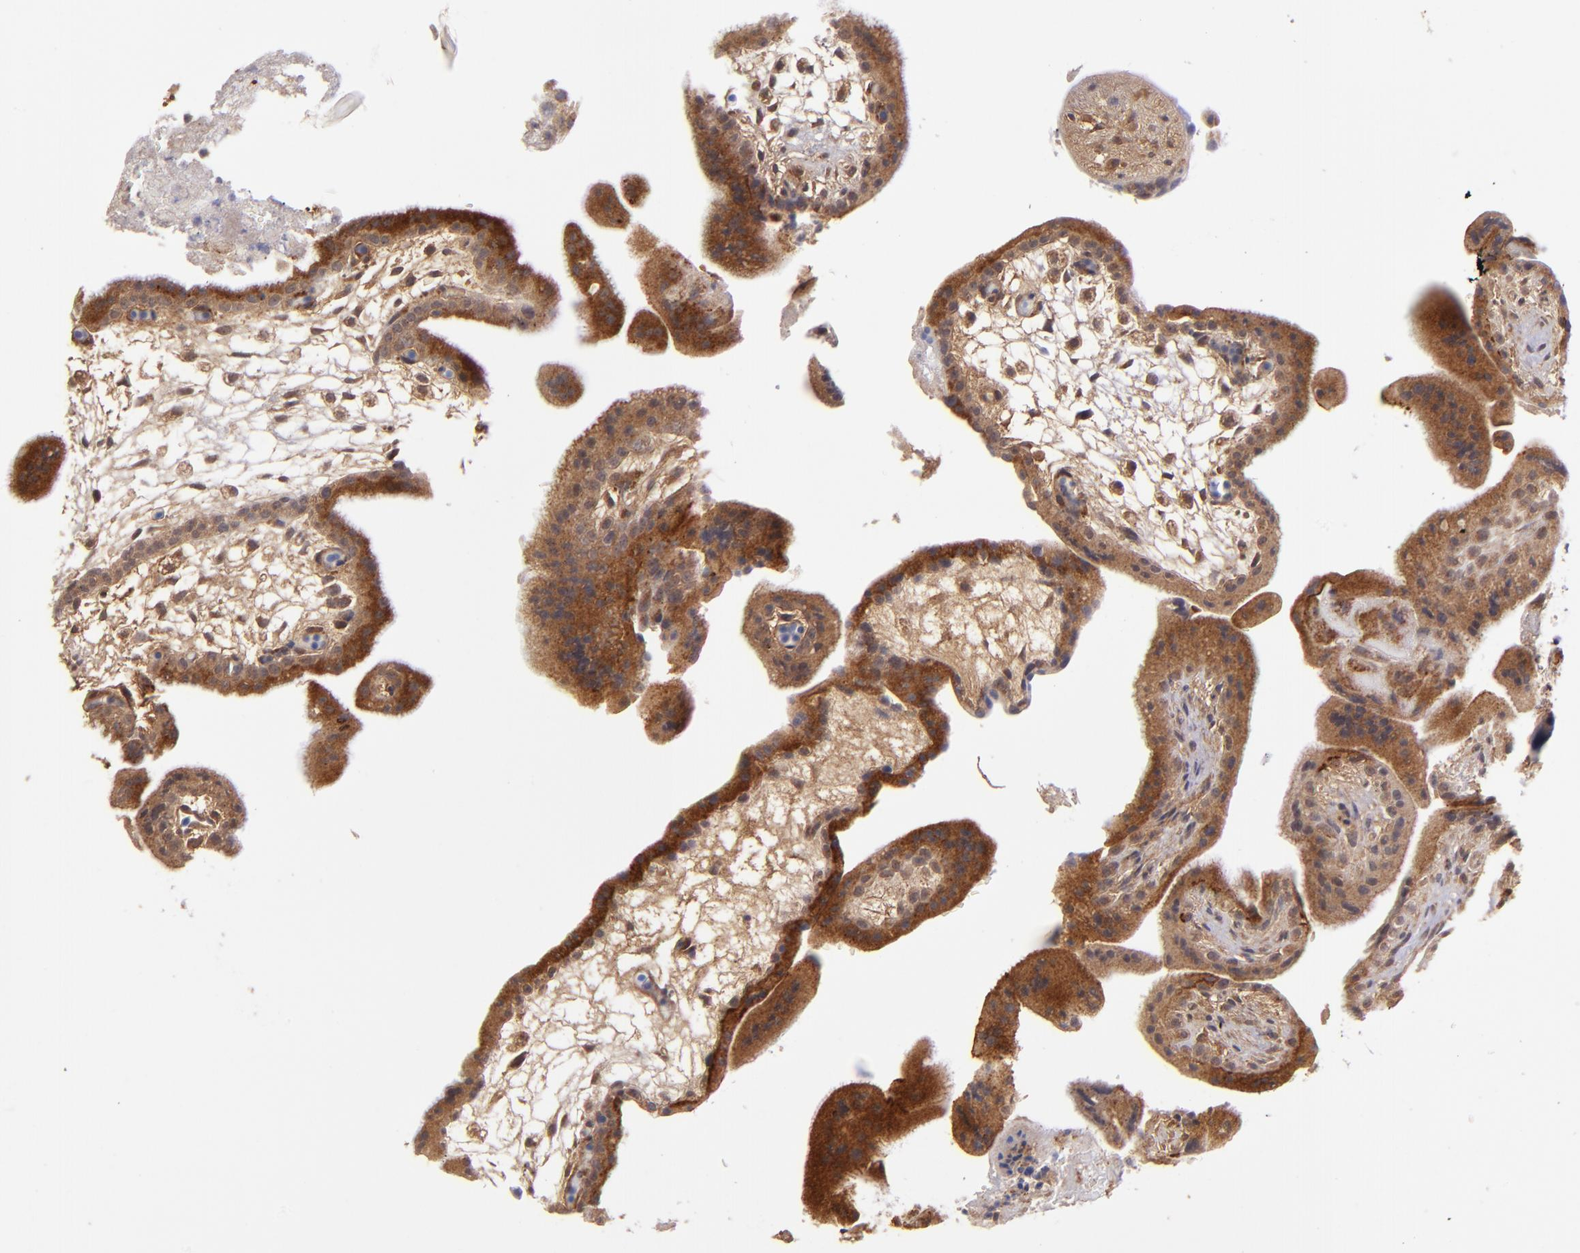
{"staining": {"intensity": "weak", "quantity": ">75%", "location": "cytoplasmic/membranous"}, "tissue": "placenta", "cell_type": "Decidual cells", "image_type": "normal", "snomed": [{"axis": "morphology", "description": "Normal tissue, NOS"}, {"axis": "topography", "description": "Placenta"}], "caption": "Immunohistochemistry of normal human placenta displays low levels of weak cytoplasmic/membranous positivity in approximately >75% of decidual cells.", "gene": "ZFYVE1", "patient": {"sex": "female", "age": 35}}